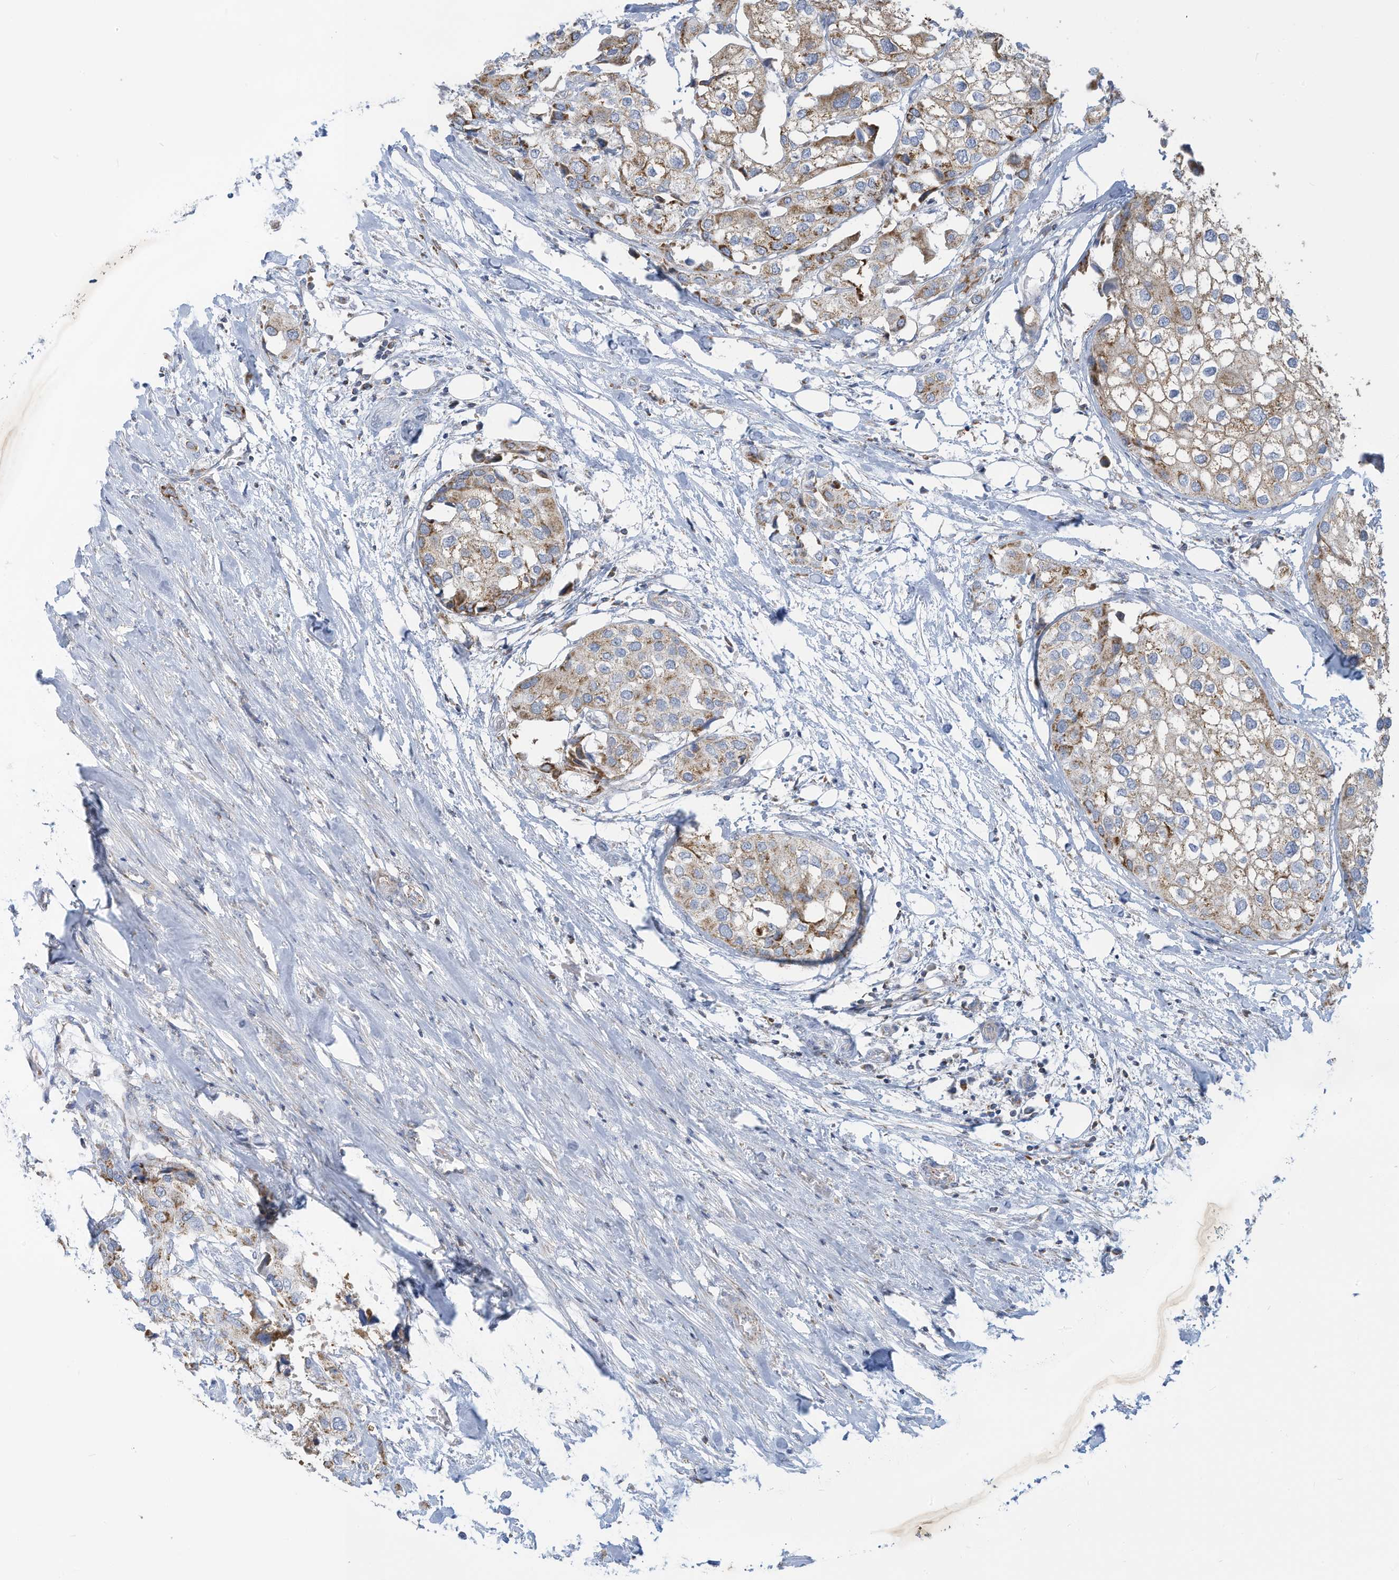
{"staining": {"intensity": "moderate", "quantity": "25%-75%", "location": "cytoplasmic/membranous"}, "tissue": "urothelial cancer", "cell_type": "Tumor cells", "image_type": "cancer", "snomed": [{"axis": "morphology", "description": "Urothelial carcinoma, High grade"}, {"axis": "topography", "description": "Urinary bladder"}], "caption": "High-power microscopy captured an immunohistochemistry image of urothelial carcinoma (high-grade), revealing moderate cytoplasmic/membranous expression in about 25%-75% of tumor cells.", "gene": "NLN", "patient": {"sex": "male", "age": 64}}